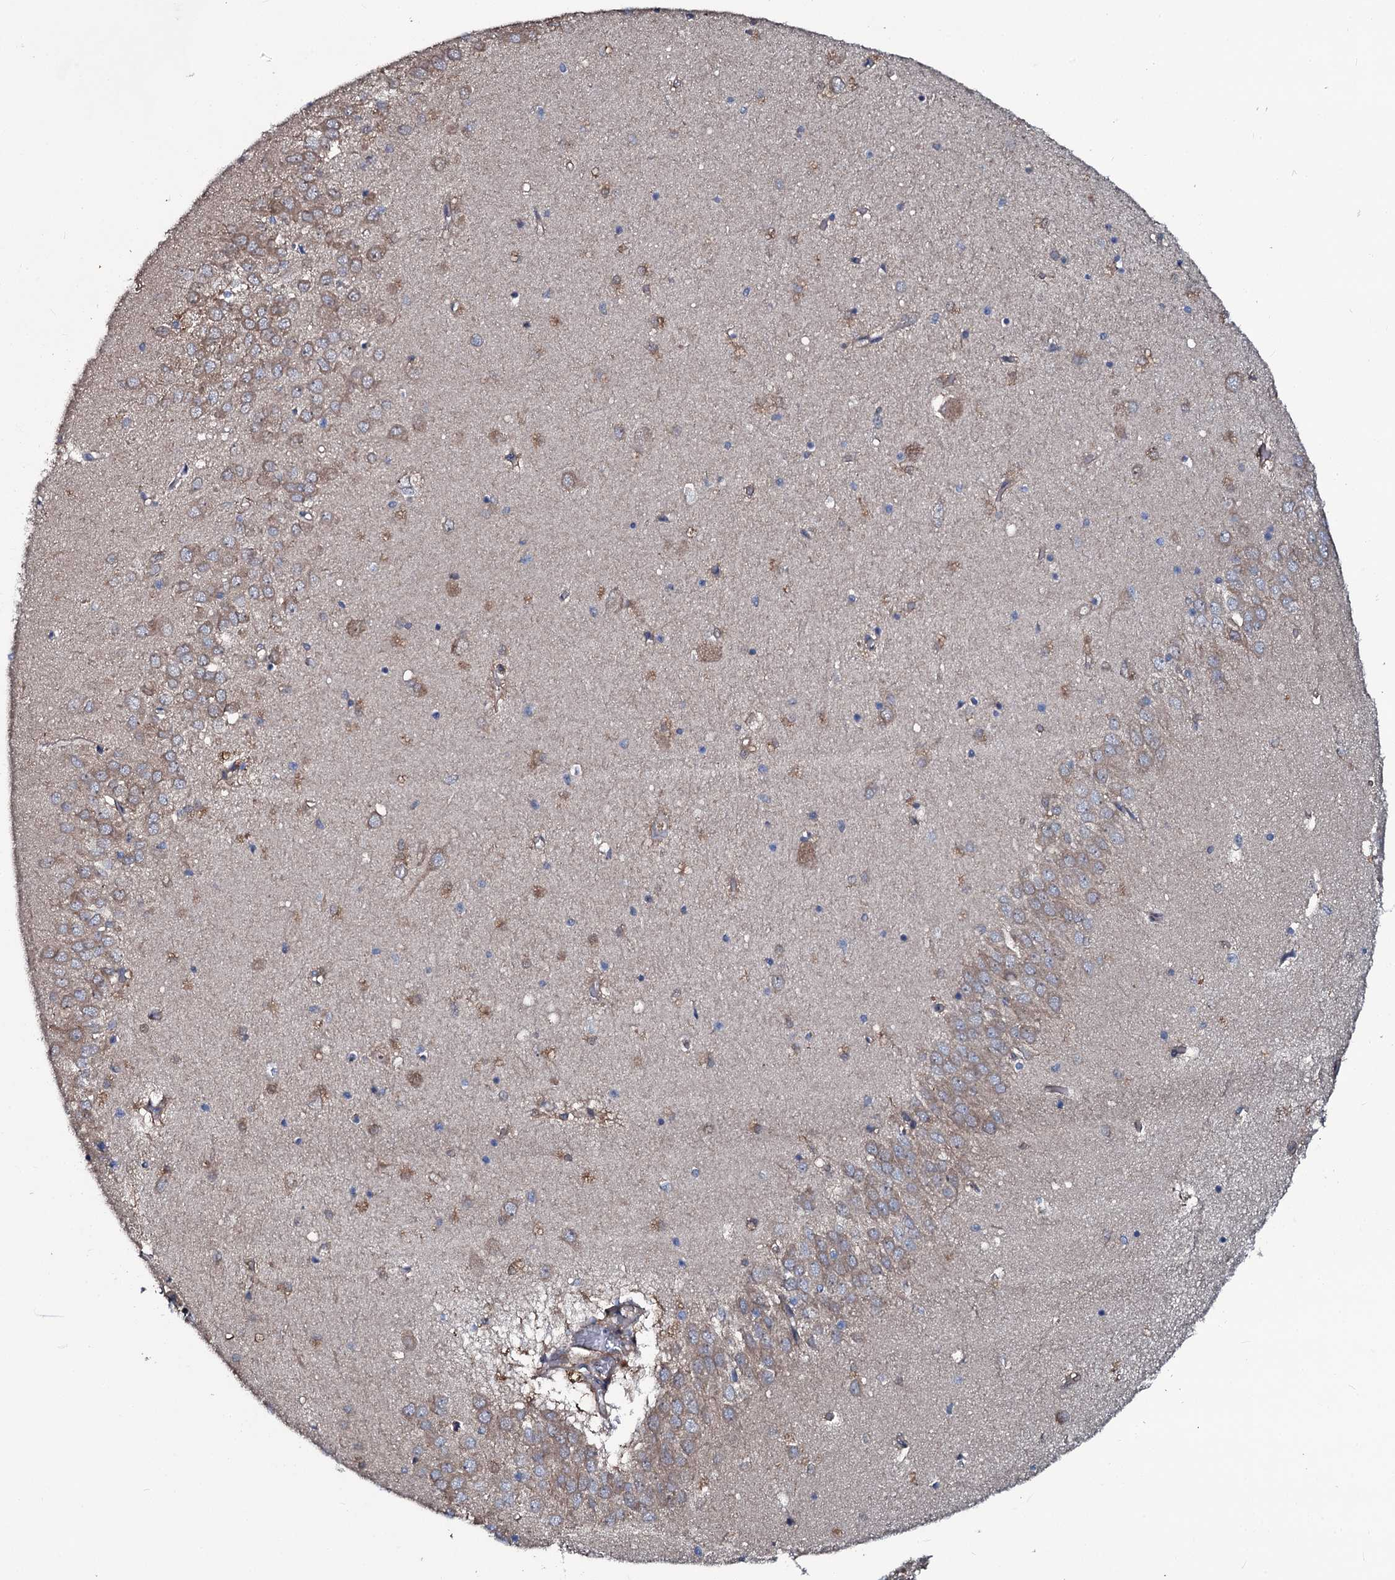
{"staining": {"intensity": "moderate", "quantity": "<25%", "location": "cytoplasmic/membranous"}, "tissue": "hippocampus", "cell_type": "Glial cells", "image_type": "normal", "snomed": [{"axis": "morphology", "description": "Normal tissue, NOS"}, {"axis": "topography", "description": "Hippocampus"}], "caption": "This photomicrograph exhibits normal hippocampus stained with immunohistochemistry to label a protein in brown. The cytoplasmic/membranous of glial cells show moderate positivity for the protein. Nuclei are counter-stained blue.", "gene": "USPL1", "patient": {"sex": "male", "age": 70}}